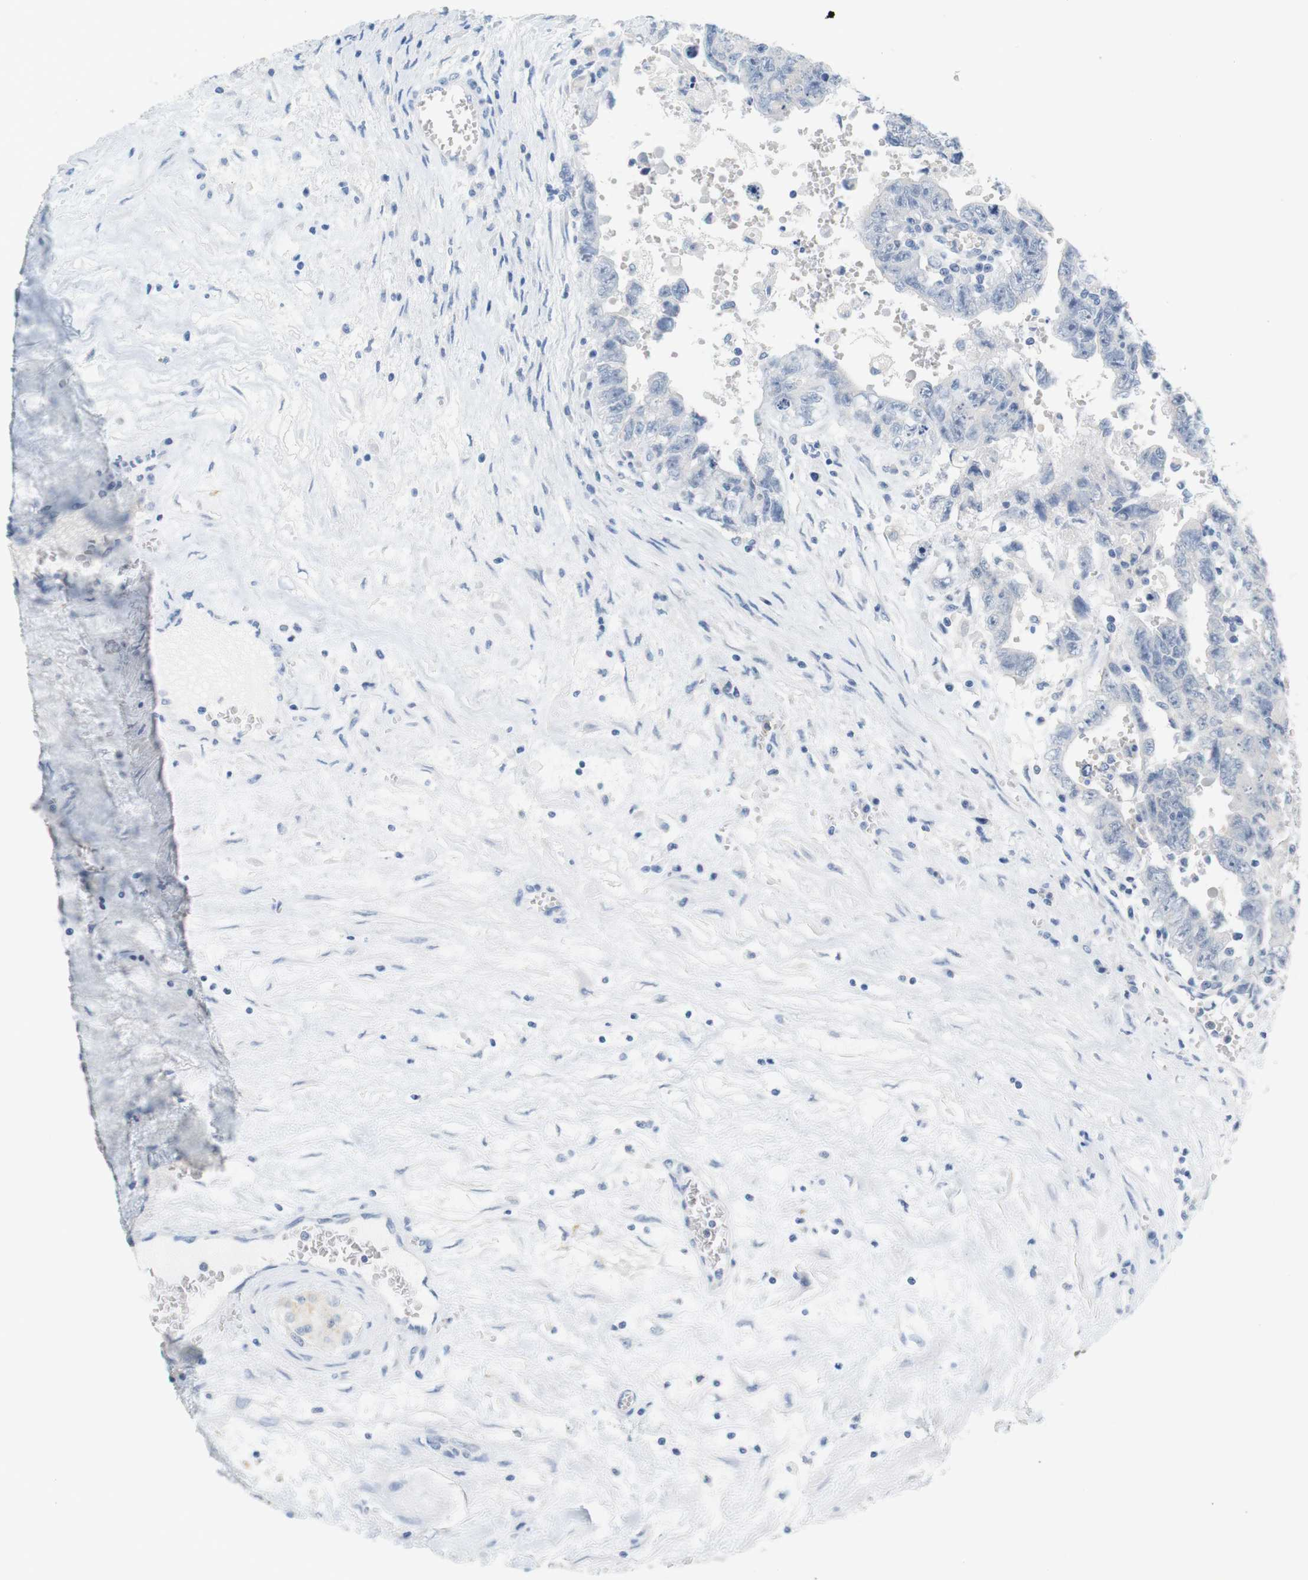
{"staining": {"intensity": "negative", "quantity": "none", "location": "none"}, "tissue": "testis cancer", "cell_type": "Tumor cells", "image_type": "cancer", "snomed": [{"axis": "morphology", "description": "Carcinoma, Embryonal, NOS"}, {"axis": "topography", "description": "Testis"}], "caption": "A high-resolution micrograph shows immunohistochemistry staining of testis cancer (embryonal carcinoma), which reveals no significant positivity in tumor cells.", "gene": "LRRK2", "patient": {"sex": "male", "age": 28}}